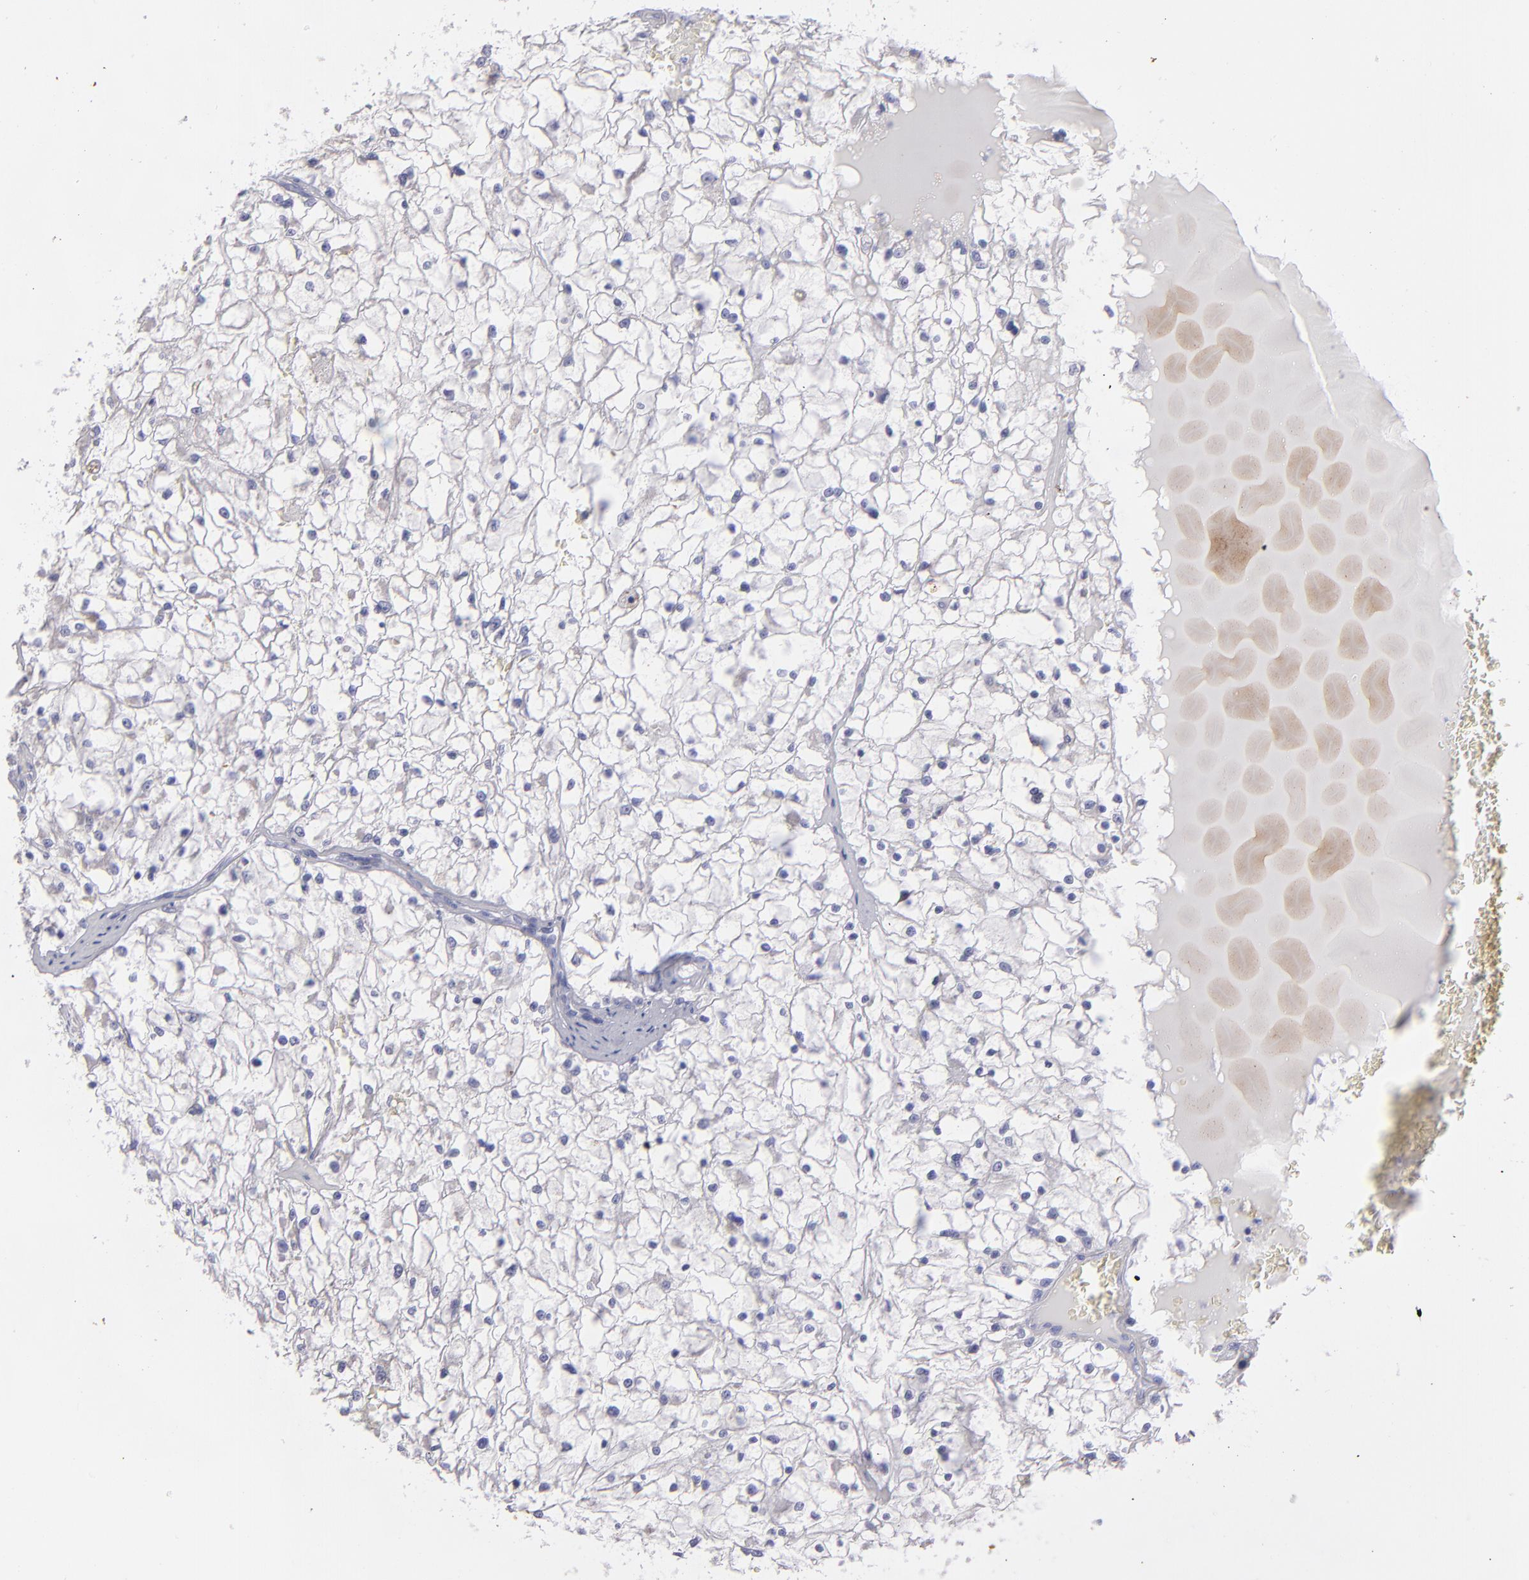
{"staining": {"intensity": "negative", "quantity": "none", "location": "none"}, "tissue": "renal cancer", "cell_type": "Tumor cells", "image_type": "cancer", "snomed": [{"axis": "morphology", "description": "Adenocarcinoma, NOS"}, {"axis": "topography", "description": "Kidney"}], "caption": "Immunohistochemical staining of renal cancer (adenocarcinoma) demonstrates no significant expression in tumor cells.", "gene": "SNAP25", "patient": {"sex": "male", "age": 61}}